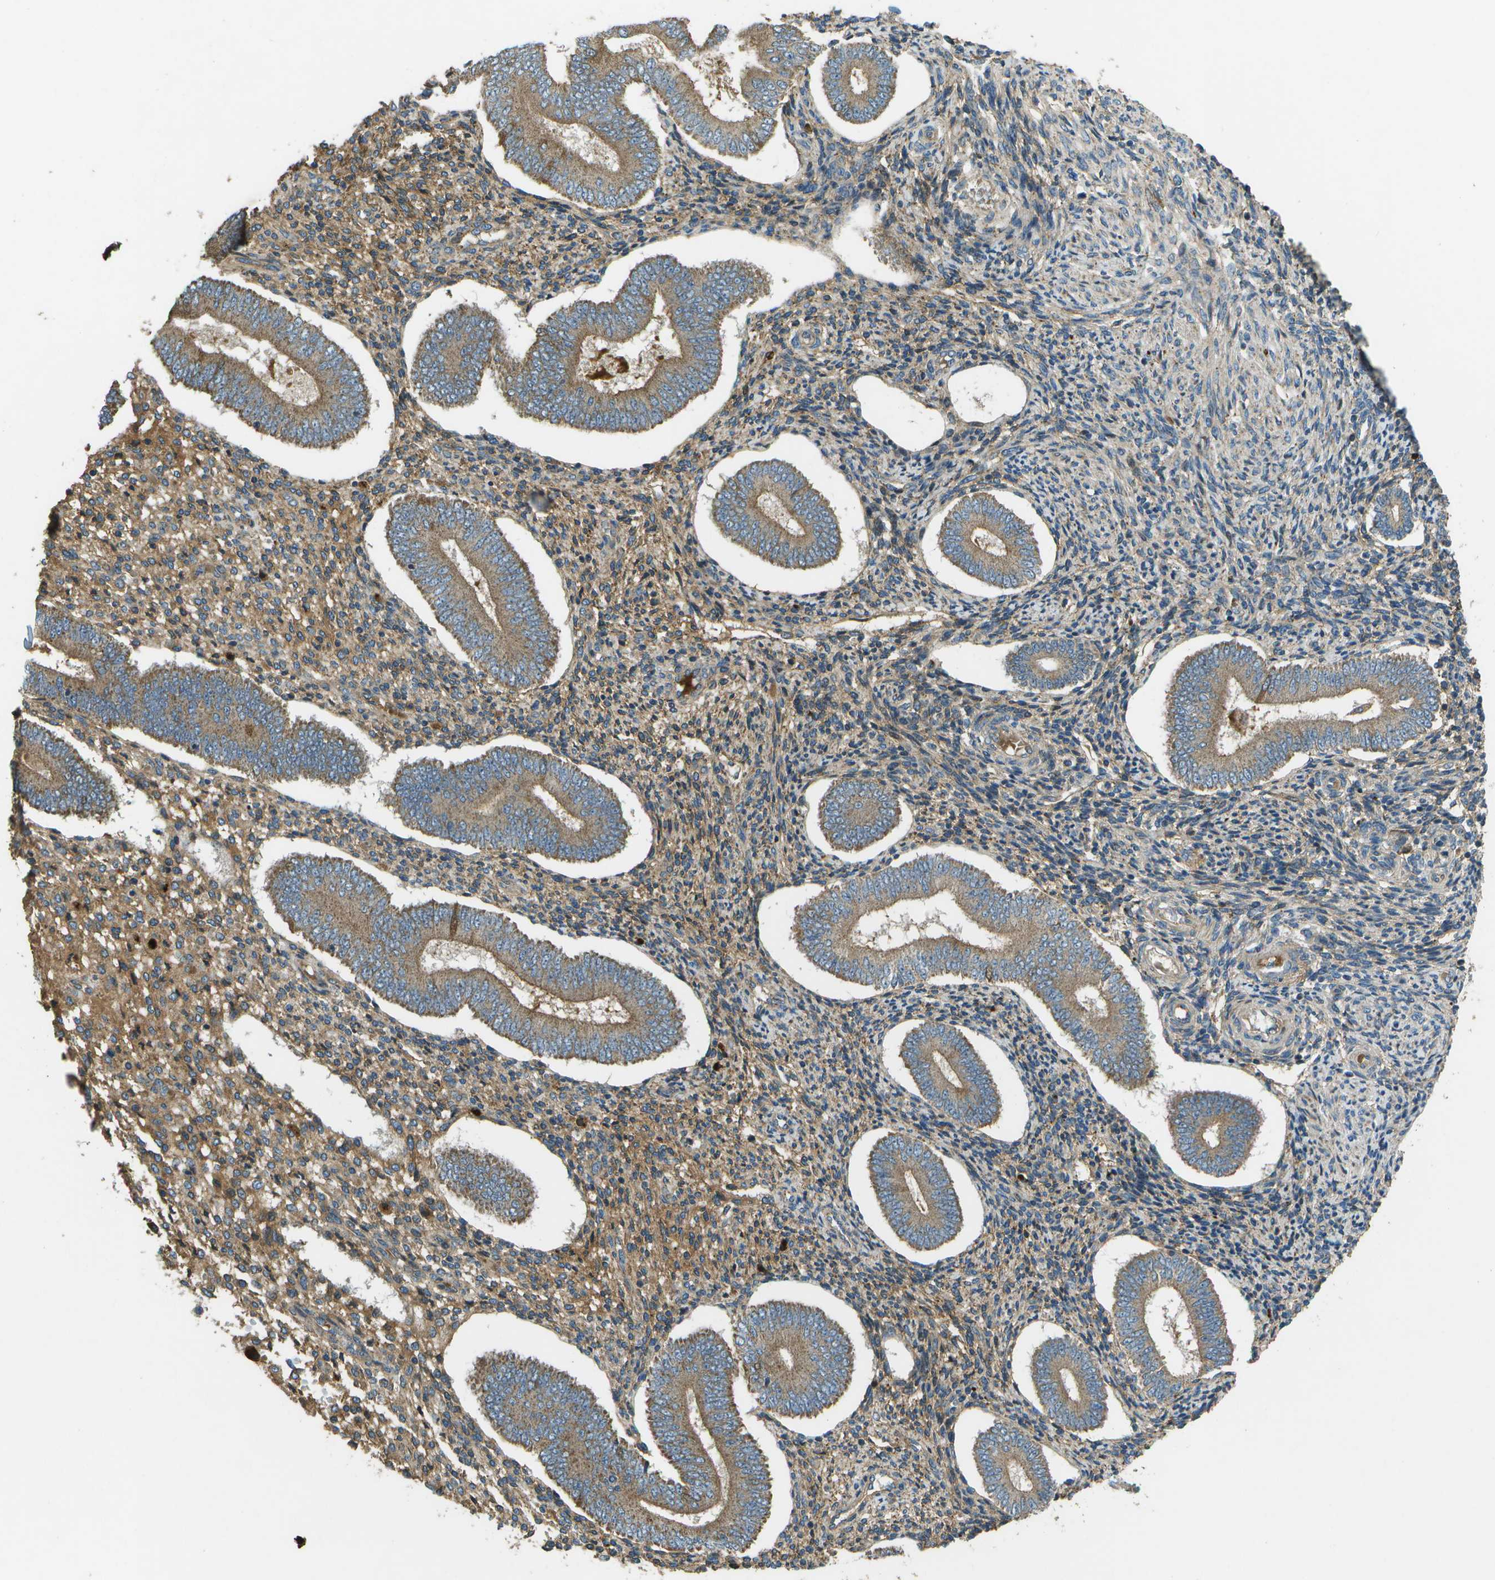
{"staining": {"intensity": "weak", "quantity": "25%-75%", "location": "cytoplasmic/membranous"}, "tissue": "endometrium", "cell_type": "Cells in endometrial stroma", "image_type": "normal", "snomed": [{"axis": "morphology", "description": "Normal tissue, NOS"}, {"axis": "topography", "description": "Endometrium"}], "caption": "A micrograph of endometrium stained for a protein exhibits weak cytoplasmic/membranous brown staining in cells in endometrial stroma.", "gene": "PXYLP1", "patient": {"sex": "female", "age": 42}}